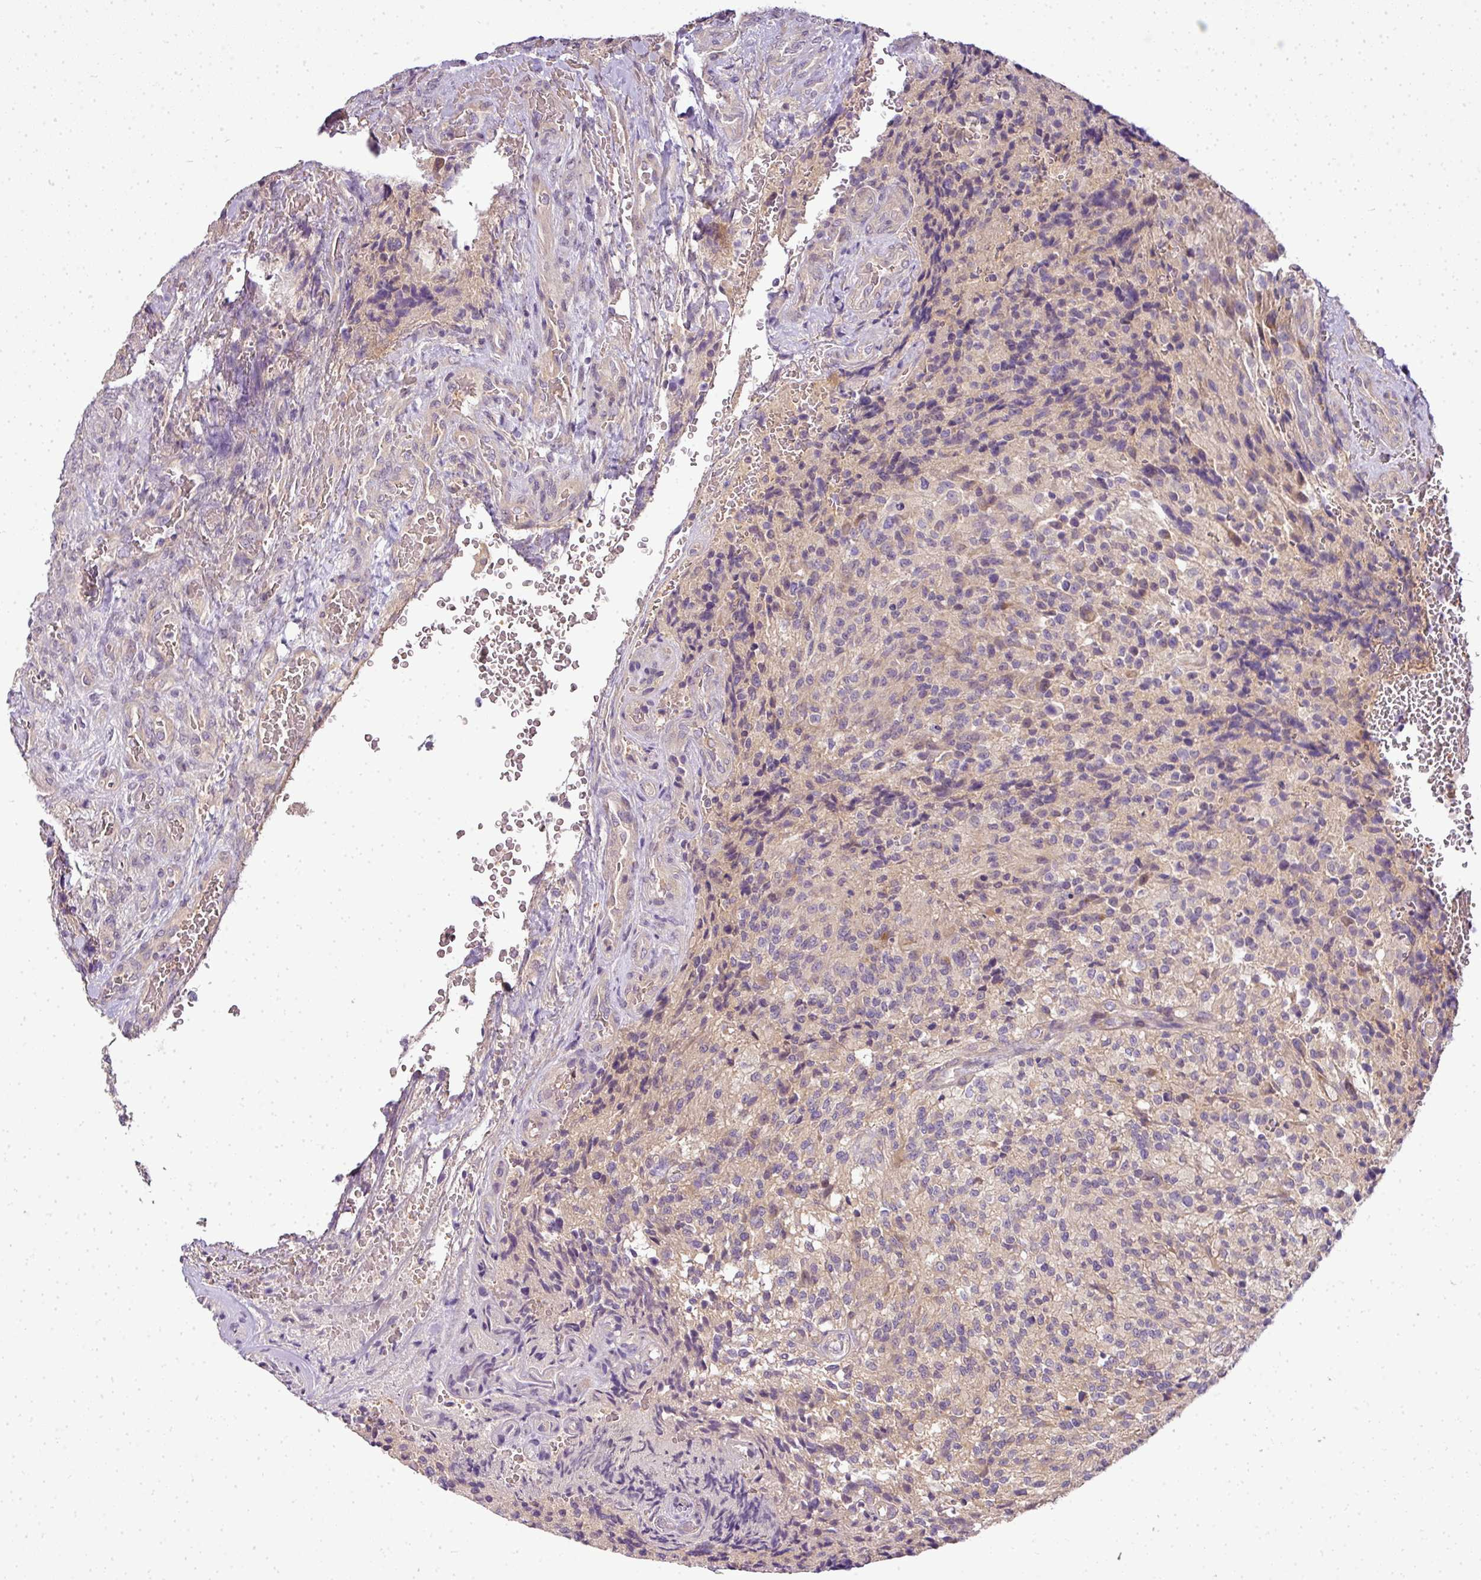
{"staining": {"intensity": "negative", "quantity": "none", "location": "none"}, "tissue": "glioma", "cell_type": "Tumor cells", "image_type": "cancer", "snomed": [{"axis": "morphology", "description": "Normal tissue, NOS"}, {"axis": "morphology", "description": "Glioma, malignant, High grade"}, {"axis": "topography", "description": "Cerebral cortex"}], "caption": "An immunohistochemistry (IHC) histopathology image of malignant high-grade glioma is shown. There is no staining in tumor cells of malignant high-grade glioma.", "gene": "ADH5", "patient": {"sex": "male", "age": 56}}